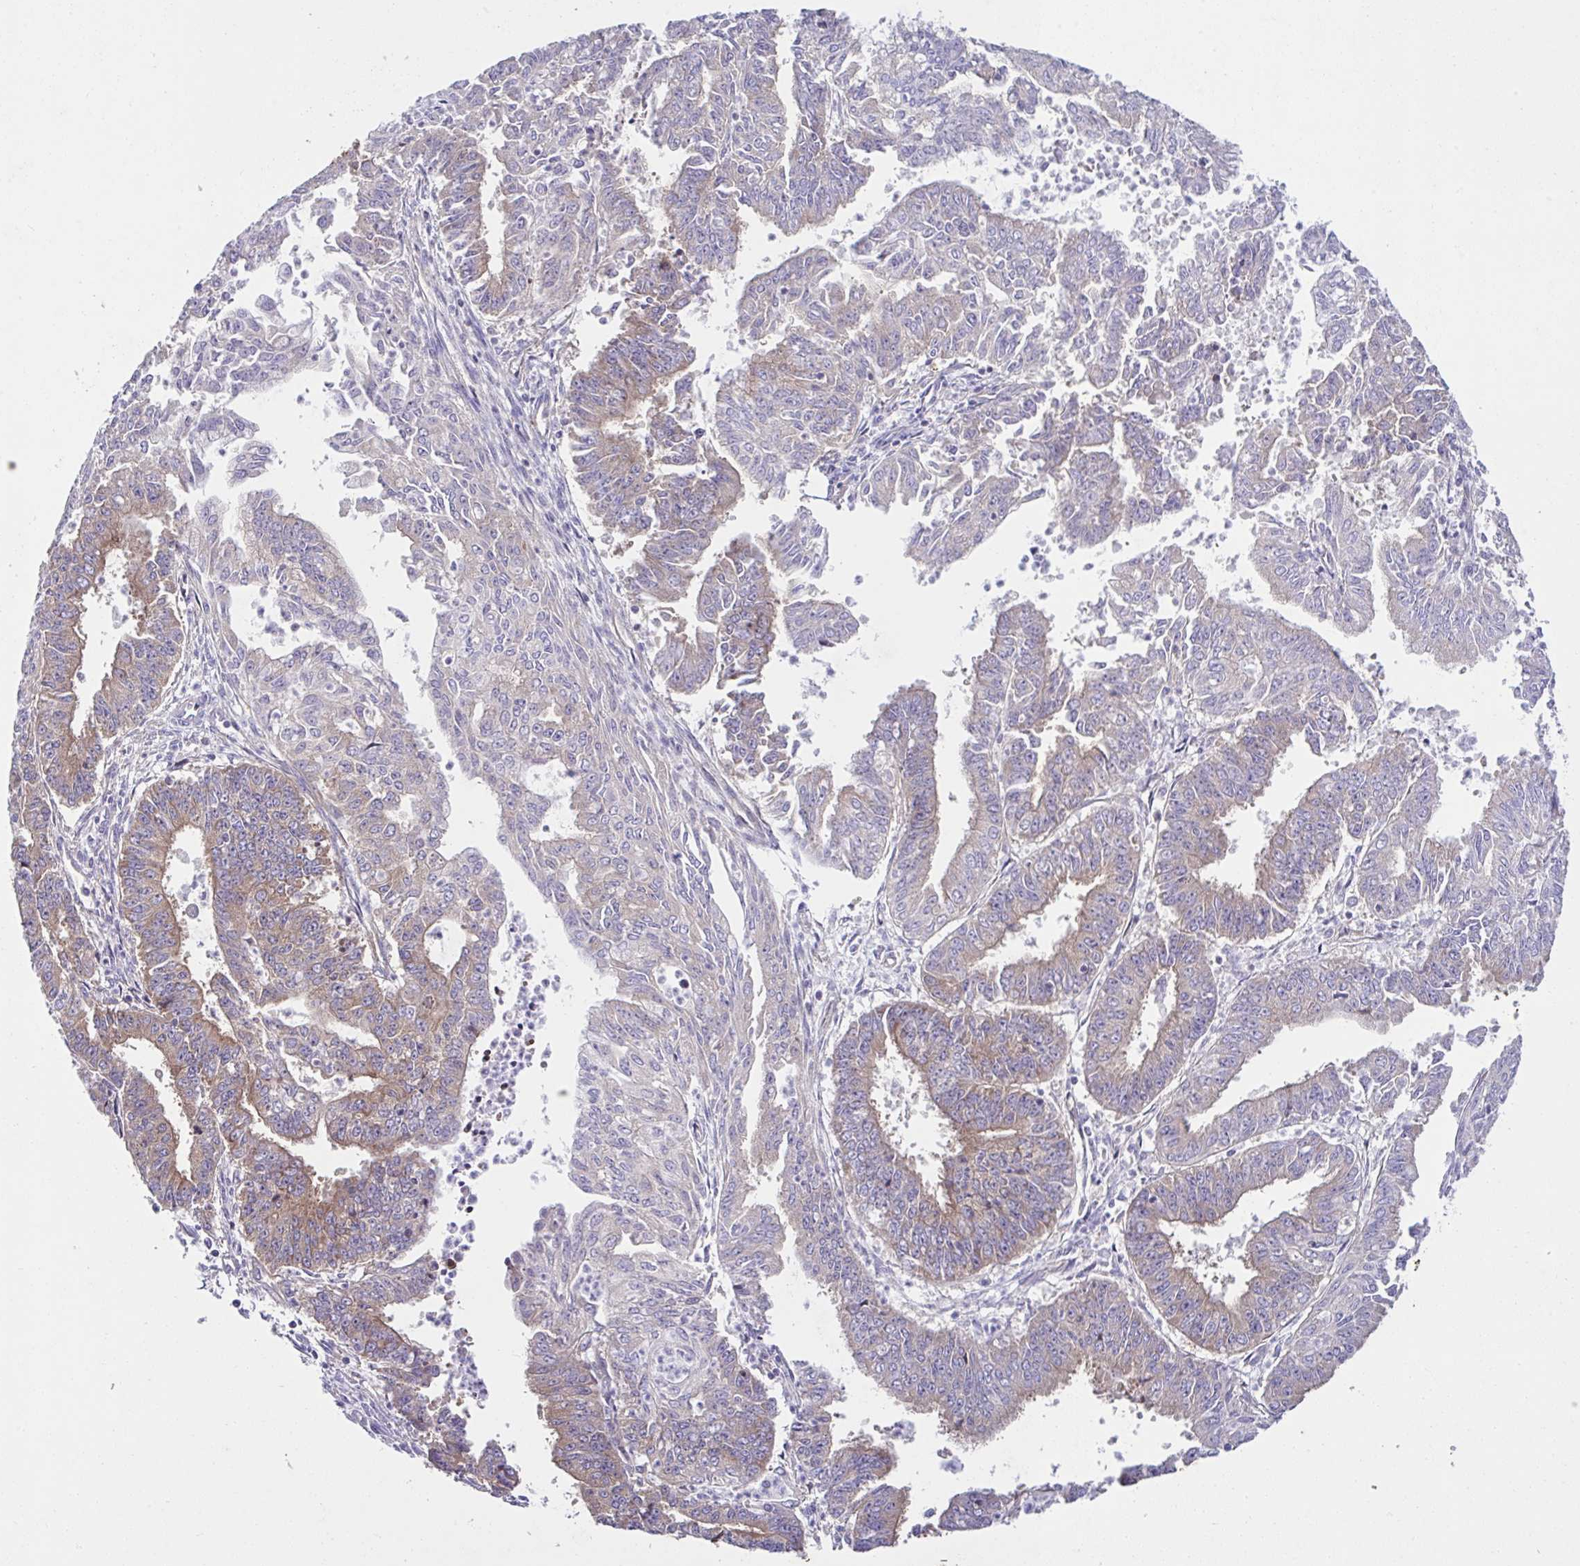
{"staining": {"intensity": "moderate", "quantity": "25%-75%", "location": "cytoplasmic/membranous"}, "tissue": "endometrial cancer", "cell_type": "Tumor cells", "image_type": "cancer", "snomed": [{"axis": "morphology", "description": "Adenocarcinoma, NOS"}, {"axis": "topography", "description": "Endometrium"}], "caption": "High-magnification brightfield microscopy of endometrial cancer (adenocarcinoma) stained with DAB (3,3'-diaminobenzidine) (brown) and counterstained with hematoxylin (blue). tumor cells exhibit moderate cytoplasmic/membranous staining is identified in approximately25%-75% of cells. (Brightfield microscopy of DAB IHC at high magnification).", "gene": "FAU", "patient": {"sex": "female", "age": 73}}